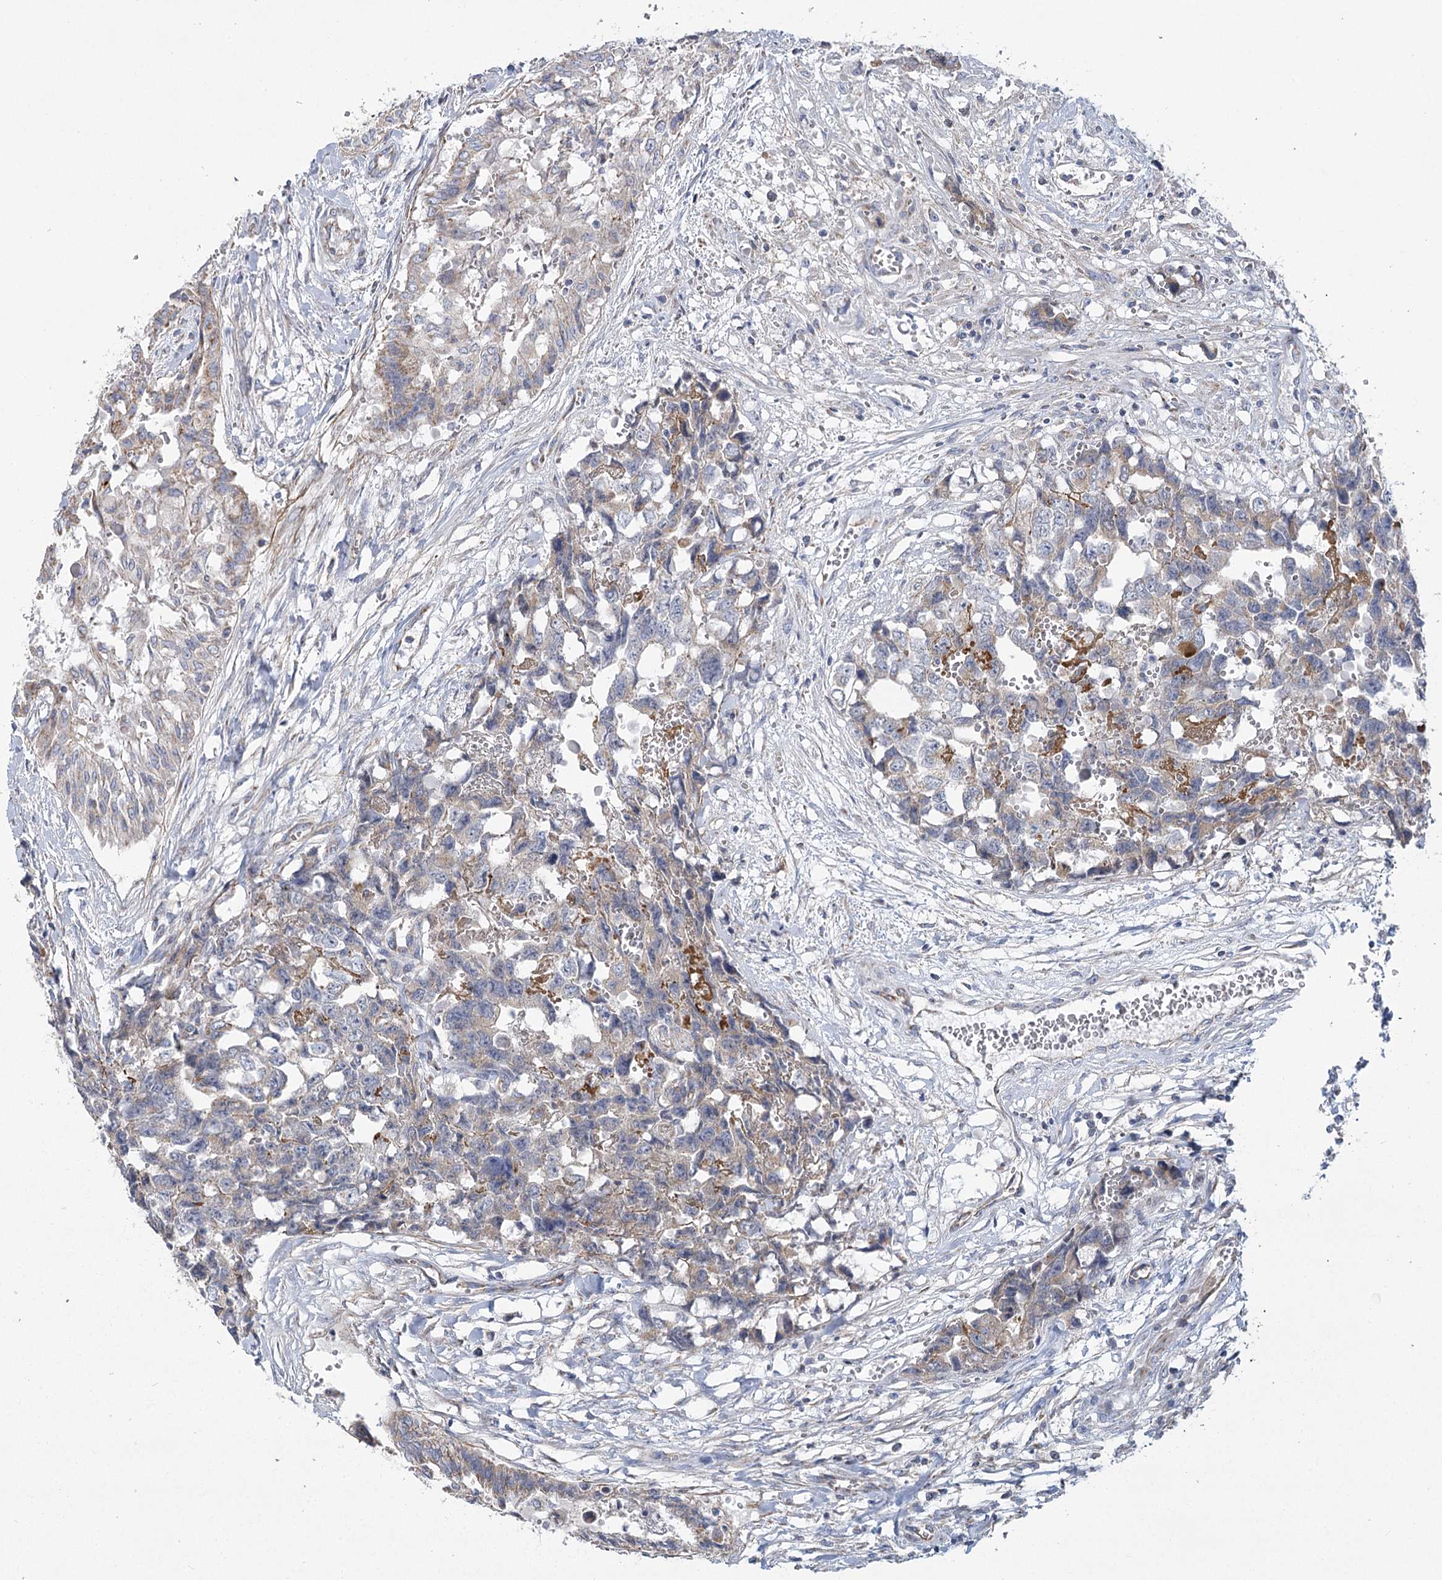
{"staining": {"intensity": "weak", "quantity": "<25%", "location": "cytoplasmic/membranous"}, "tissue": "testis cancer", "cell_type": "Tumor cells", "image_type": "cancer", "snomed": [{"axis": "morphology", "description": "Carcinoma, Embryonal, NOS"}, {"axis": "topography", "description": "Testis"}], "caption": "Protein analysis of testis cancer exhibits no significant staining in tumor cells.", "gene": "SNX7", "patient": {"sex": "male", "age": 31}}